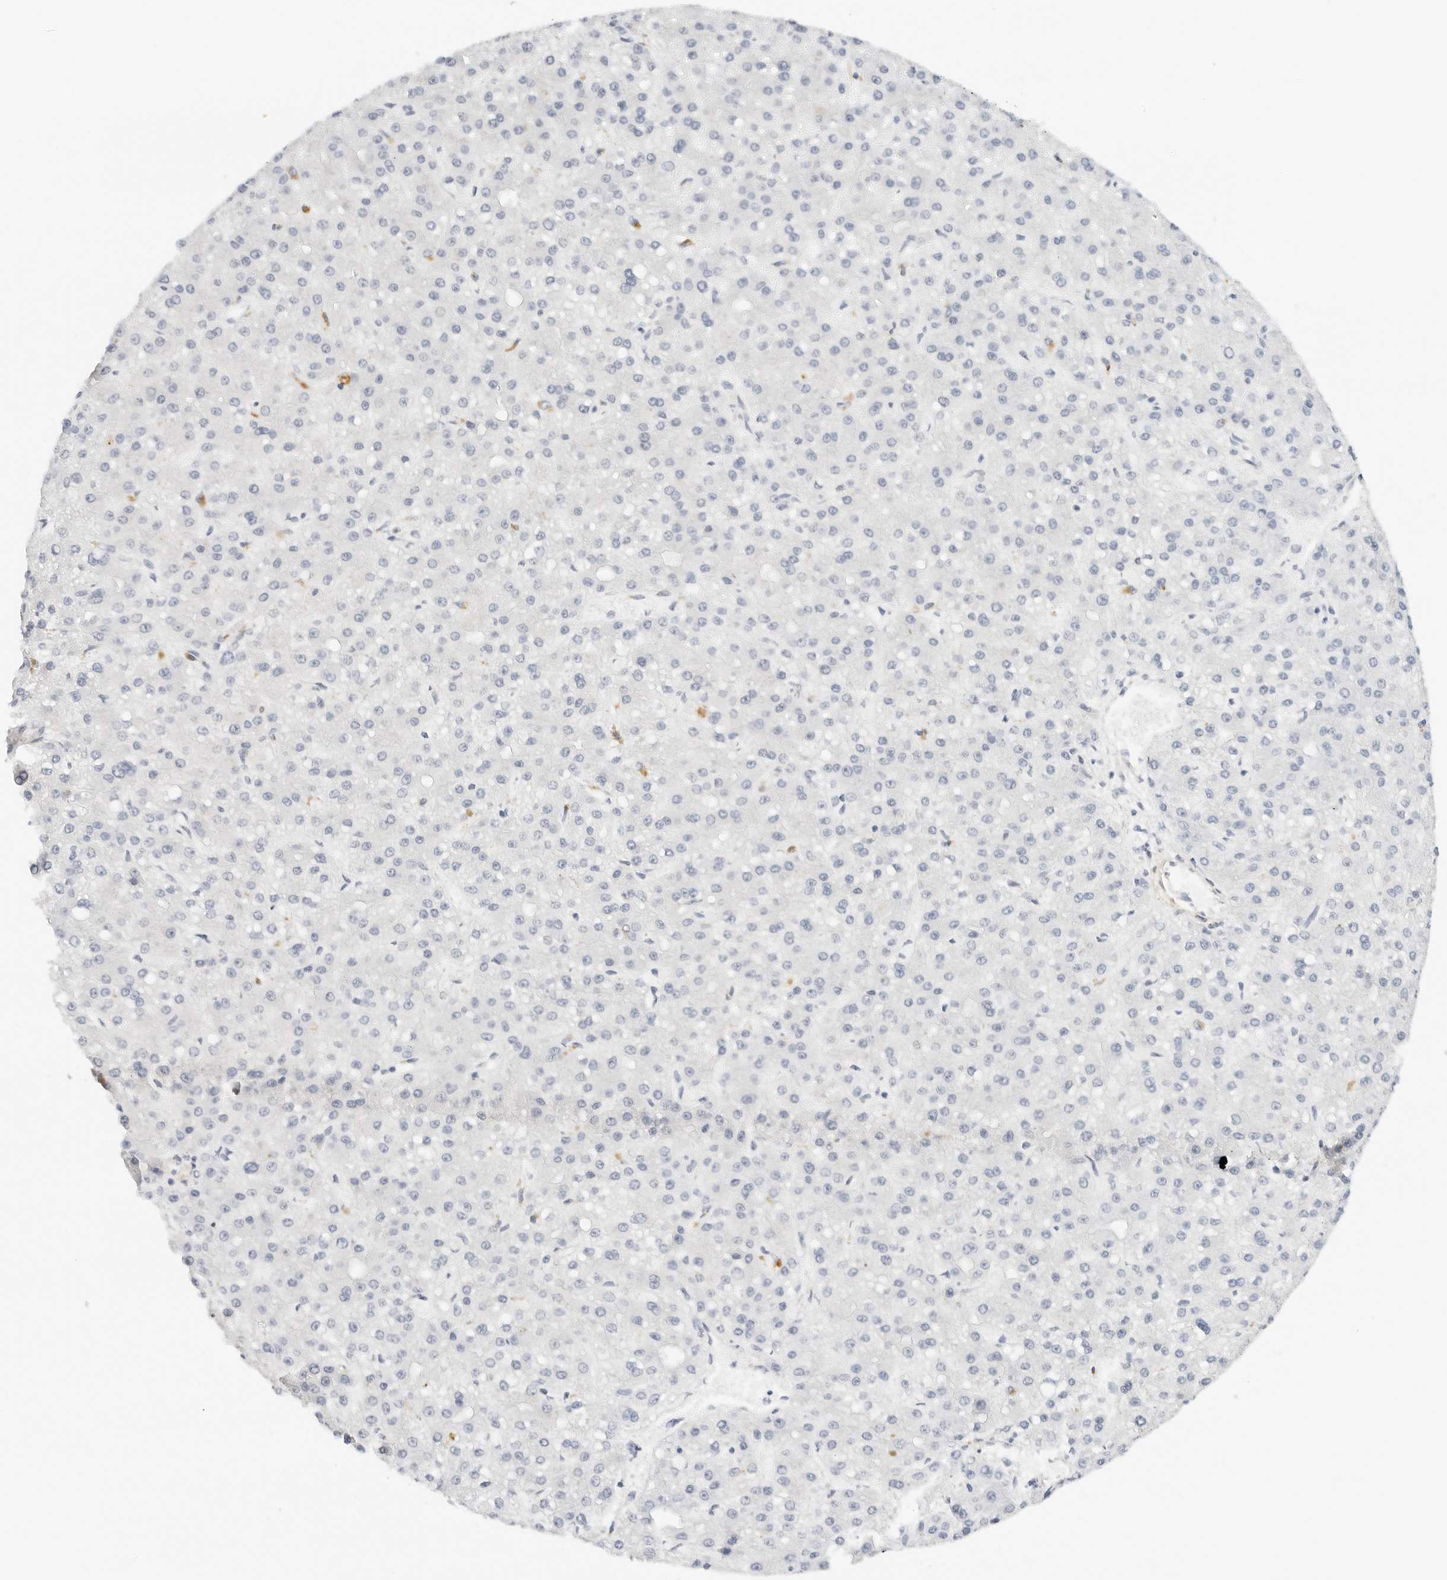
{"staining": {"intensity": "negative", "quantity": "none", "location": "none"}, "tissue": "liver cancer", "cell_type": "Tumor cells", "image_type": "cancer", "snomed": [{"axis": "morphology", "description": "Carcinoma, Hepatocellular, NOS"}, {"axis": "topography", "description": "Liver"}], "caption": "IHC of human hepatocellular carcinoma (liver) shows no staining in tumor cells. (Immunohistochemistry, brightfield microscopy, high magnification).", "gene": "PKDCC", "patient": {"sex": "male", "age": 67}}